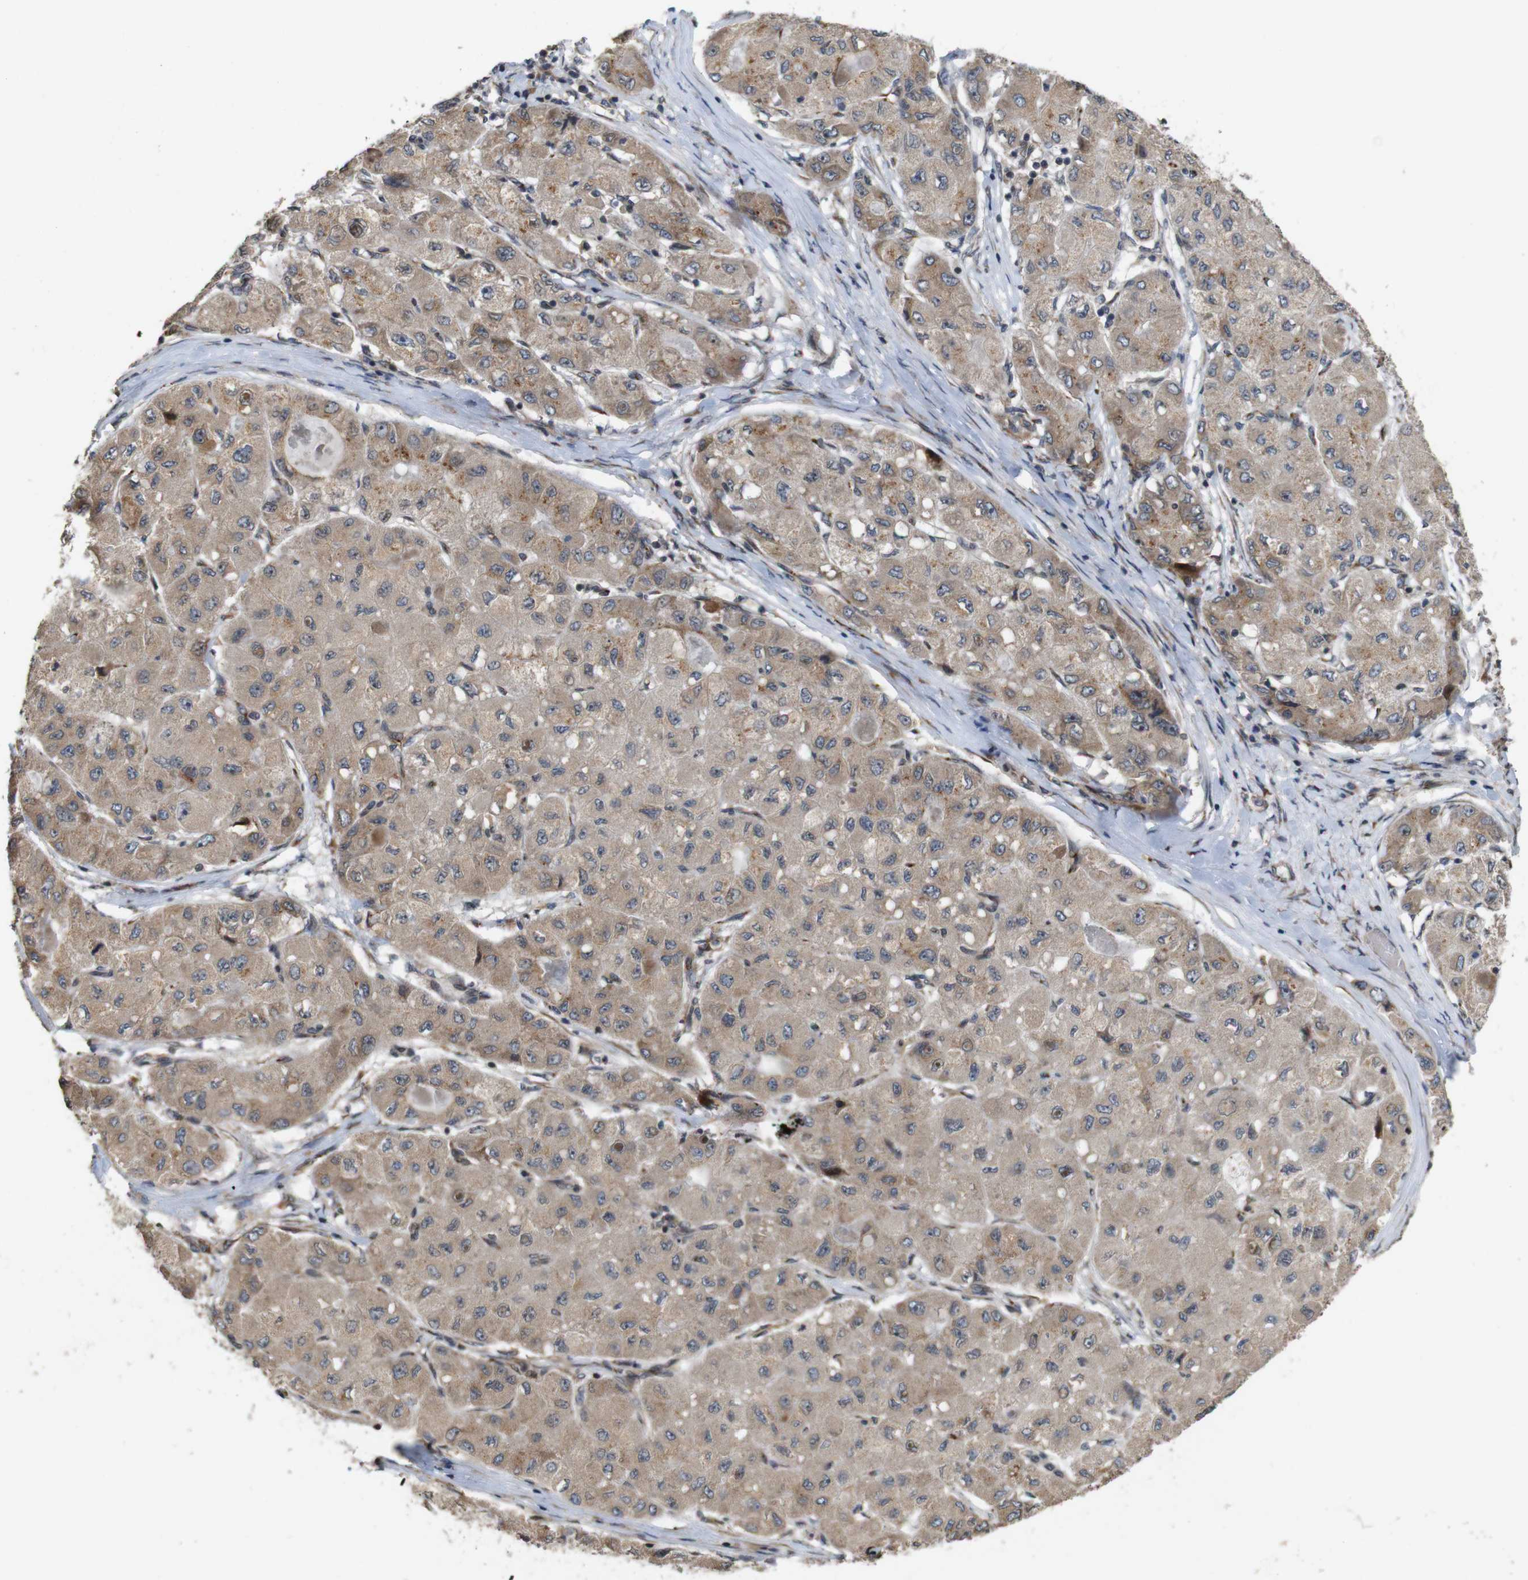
{"staining": {"intensity": "moderate", "quantity": ">75%", "location": "cytoplasmic/membranous"}, "tissue": "liver cancer", "cell_type": "Tumor cells", "image_type": "cancer", "snomed": [{"axis": "morphology", "description": "Carcinoma, Hepatocellular, NOS"}, {"axis": "topography", "description": "Liver"}], "caption": "Immunohistochemistry (DAB) staining of liver hepatocellular carcinoma reveals moderate cytoplasmic/membranous protein expression in about >75% of tumor cells.", "gene": "EFCAB14", "patient": {"sex": "male", "age": 80}}